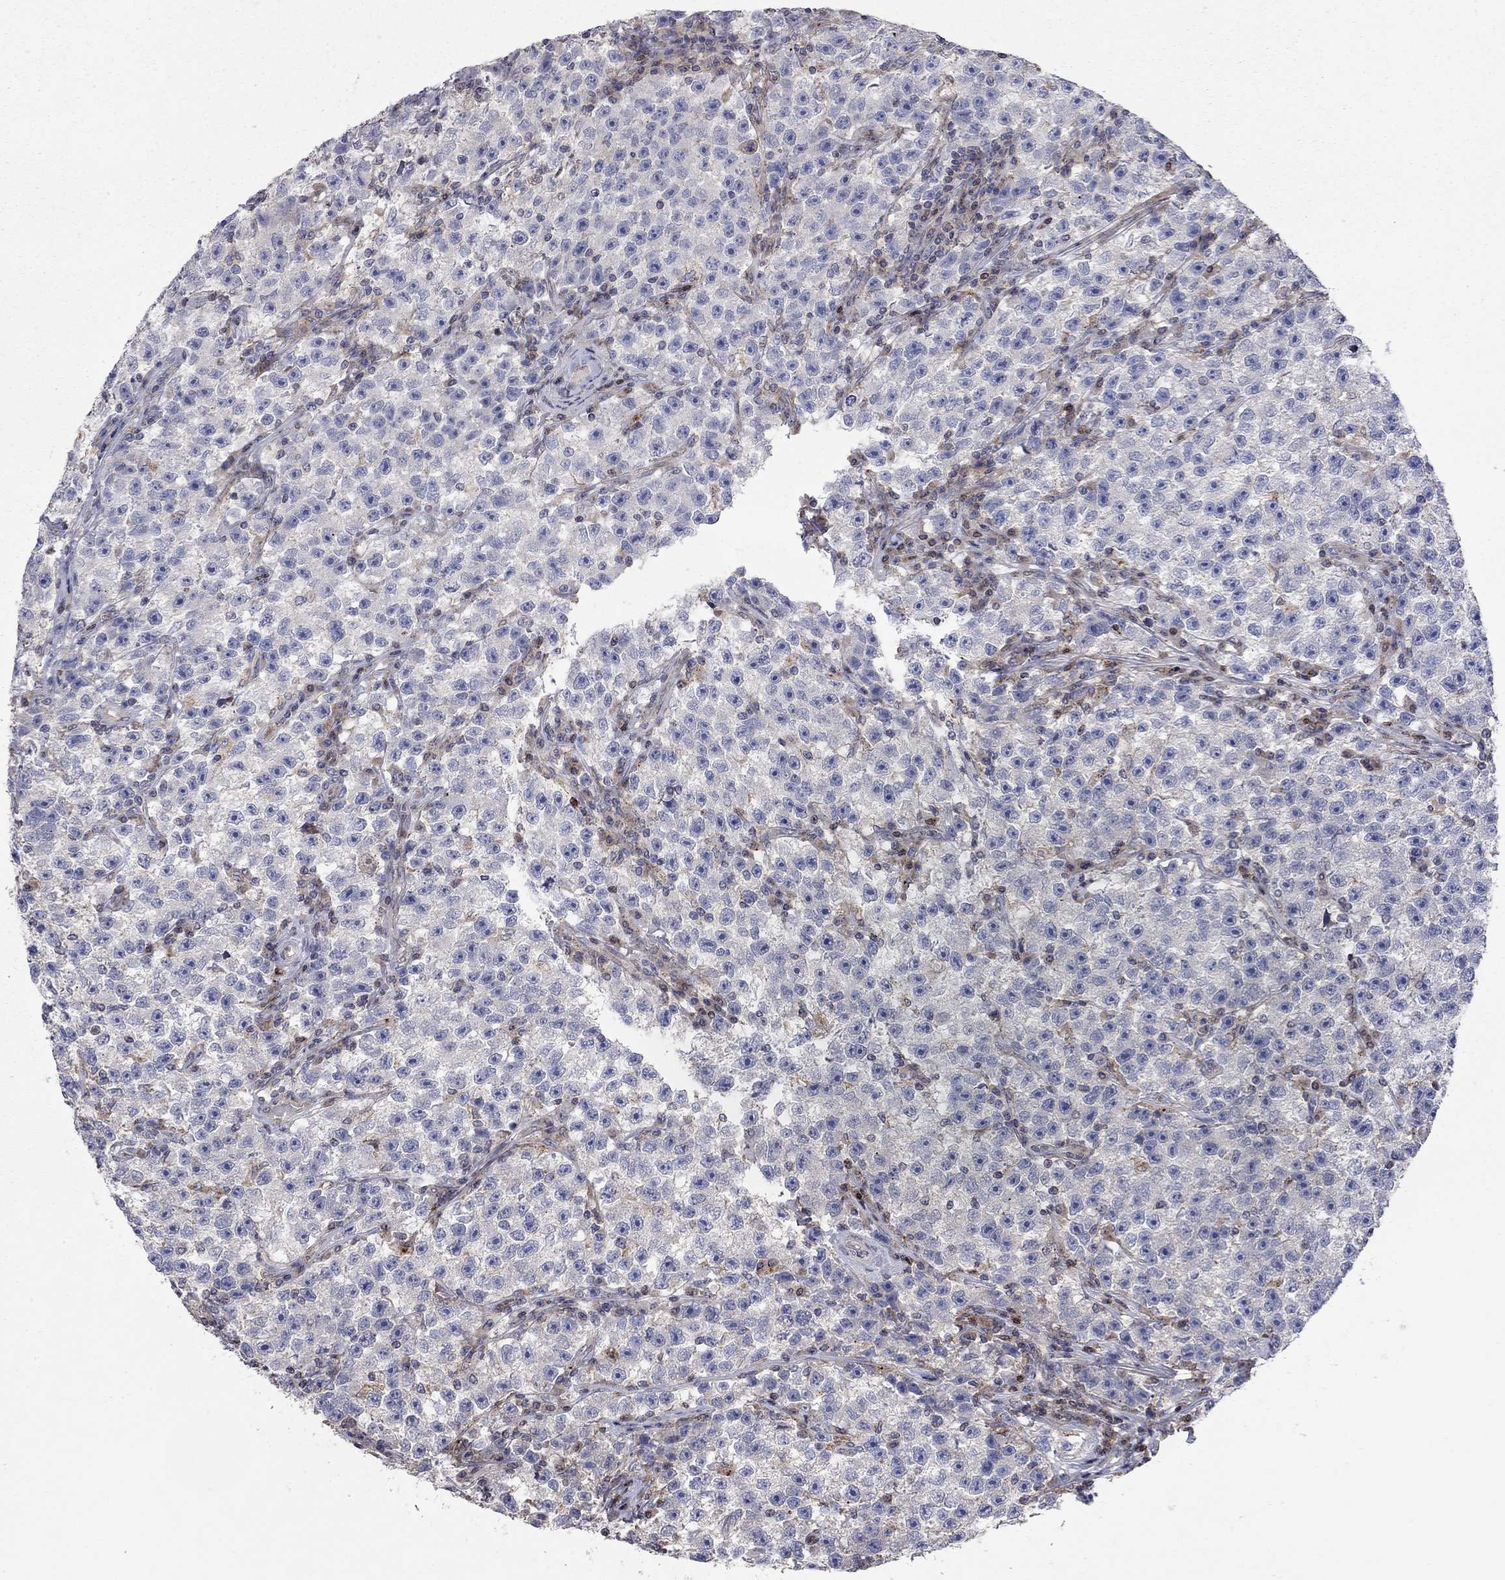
{"staining": {"intensity": "negative", "quantity": "none", "location": "none"}, "tissue": "testis cancer", "cell_type": "Tumor cells", "image_type": "cancer", "snomed": [{"axis": "morphology", "description": "Seminoma, NOS"}, {"axis": "topography", "description": "Testis"}], "caption": "IHC histopathology image of neoplastic tissue: human testis cancer stained with DAB exhibits no significant protein expression in tumor cells.", "gene": "ERN2", "patient": {"sex": "male", "age": 22}}